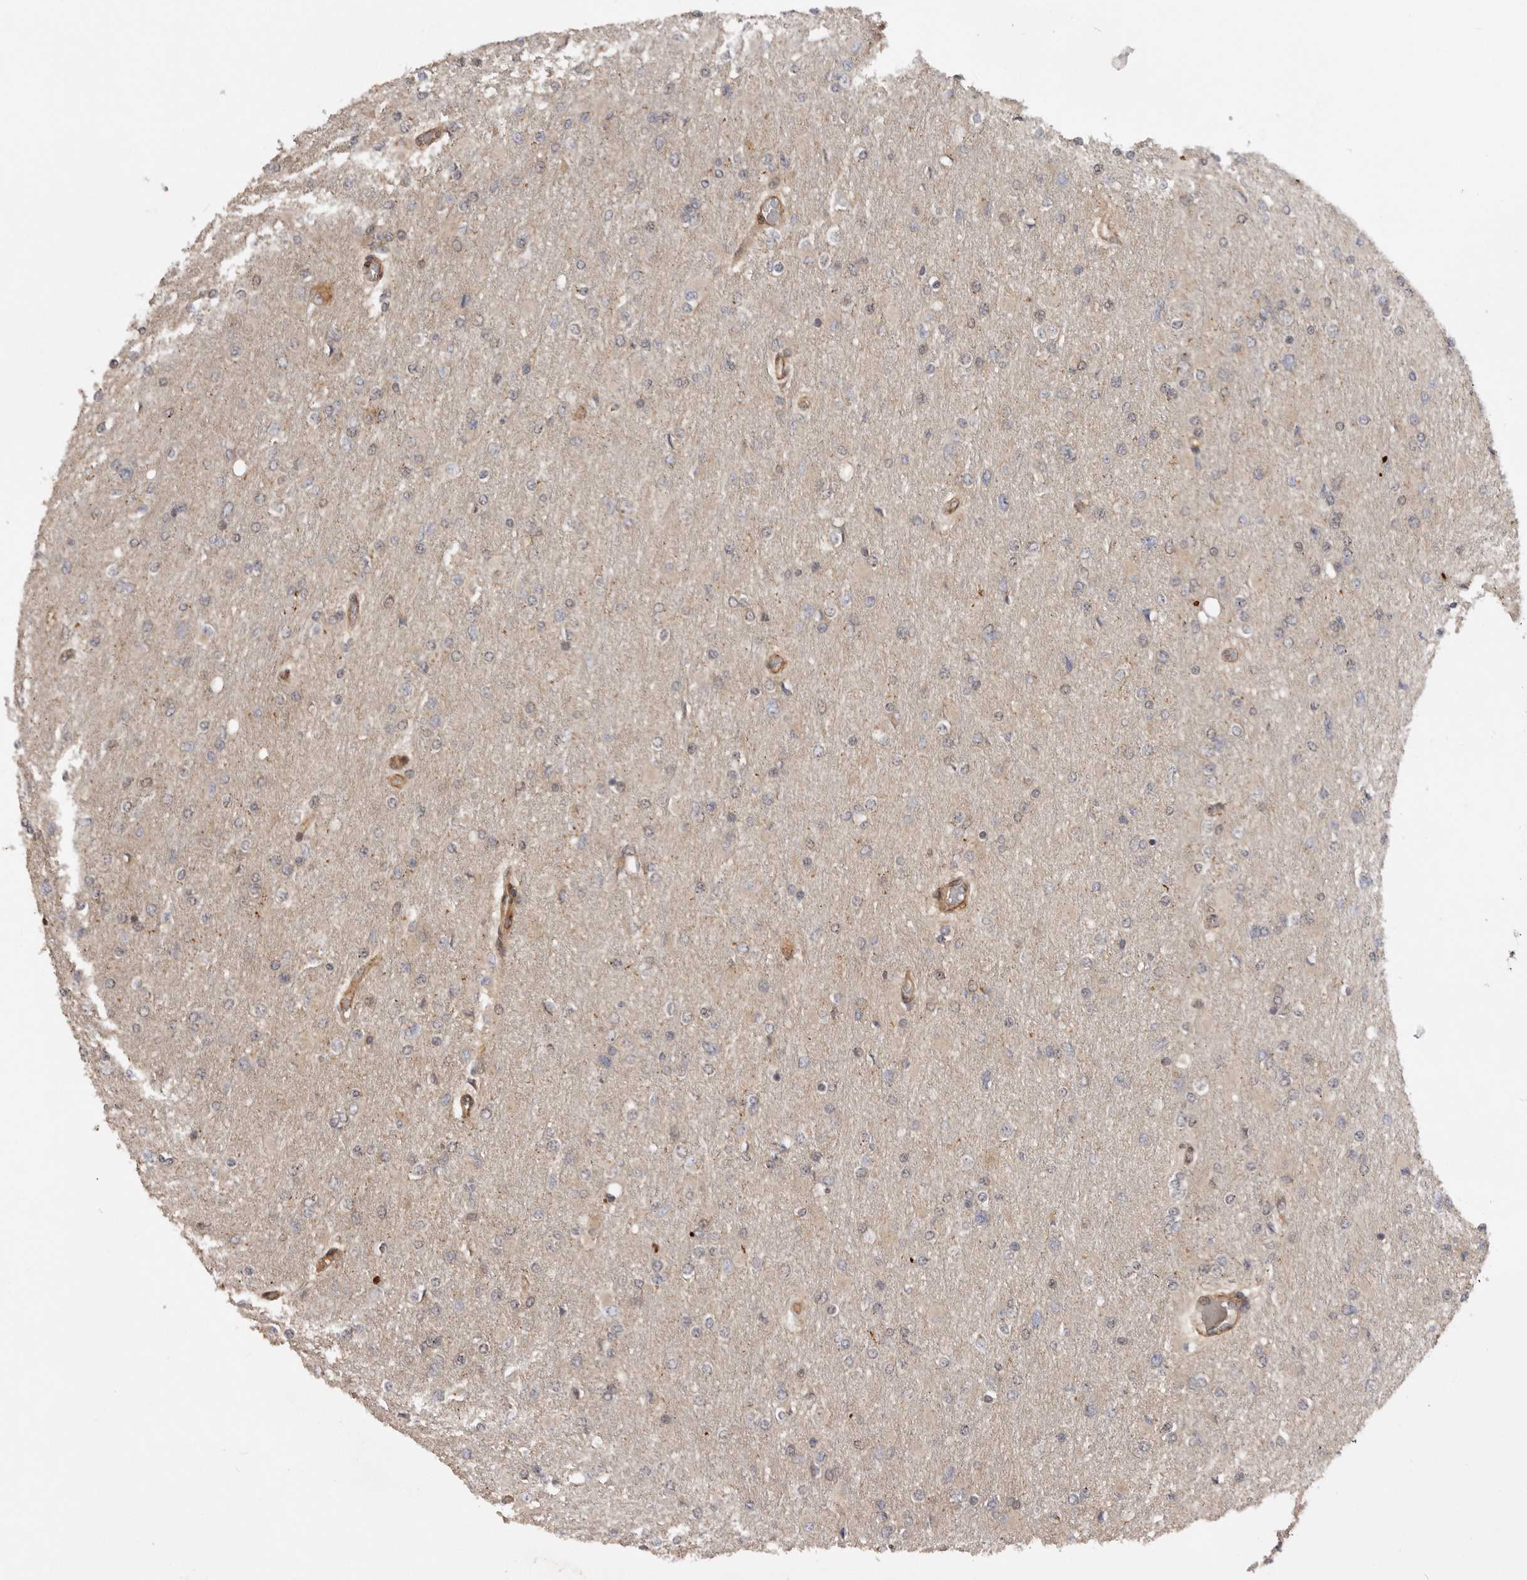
{"staining": {"intensity": "negative", "quantity": "none", "location": "none"}, "tissue": "glioma", "cell_type": "Tumor cells", "image_type": "cancer", "snomed": [{"axis": "morphology", "description": "Glioma, malignant, High grade"}, {"axis": "topography", "description": "Cerebral cortex"}], "caption": "There is no significant expression in tumor cells of glioma.", "gene": "TRIM56", "patient": {"sex": "female", "age": 36}}